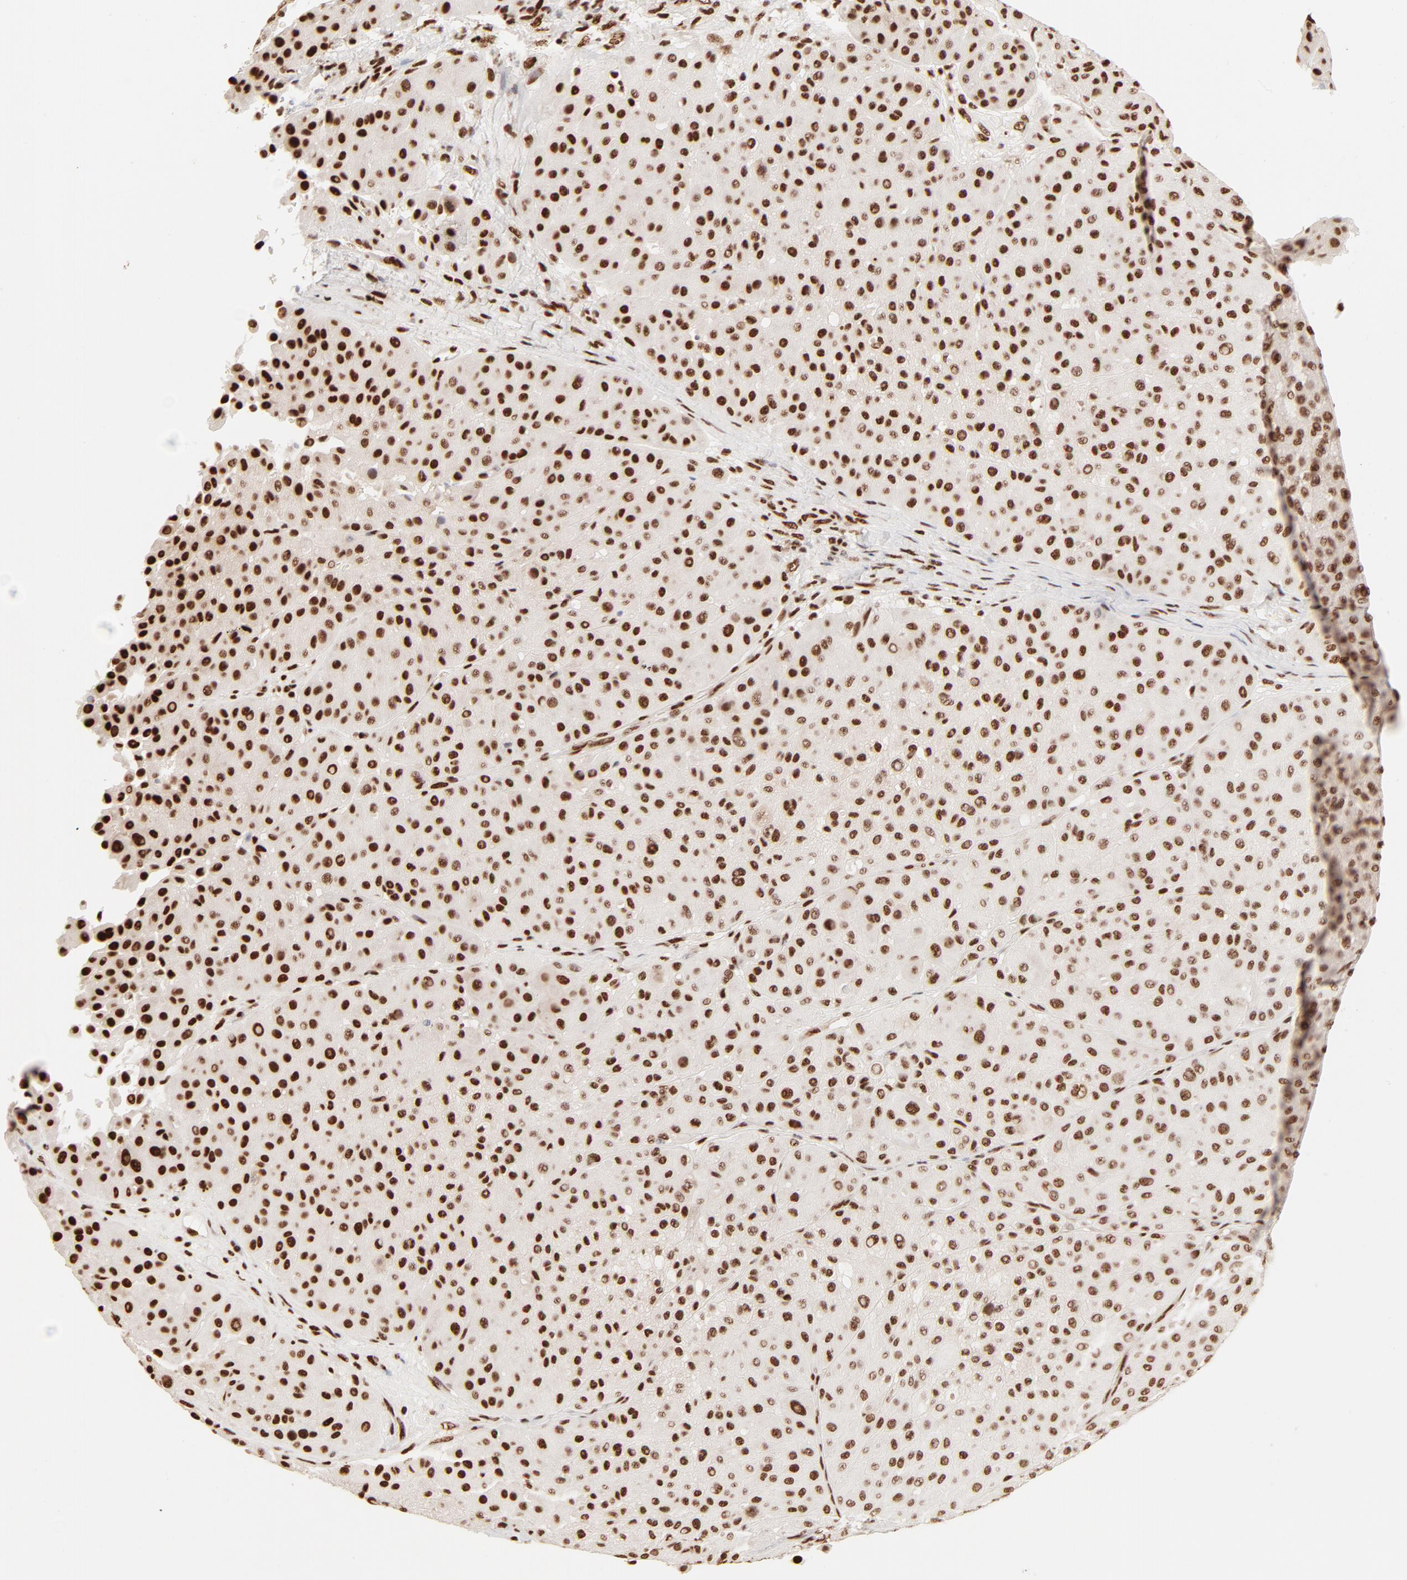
{"staining": {"intensity": "strong", "quantity": ">75%", "location": "nuclear"}, "tissue": "melanoma", "cell_type": "Tumor cells", "image_type": "cancer", "snomed": [{"axis": "morphology", "description": "Normal tissue, NOS"}, {"axis": "morphology", "description": "Malignant melanoma, Metastatic site"}, {"axis": "topography", "description": "Skin"}], "caption": "Malignant melanoma (metastatic site) stained for a protein exhibits strong nuclear positivity in tumor cells. (DAB IHC with brightfield microscopy, high magnification).", "gene": "TARDBP", "patient": {"sex": "male", "age": 41}}